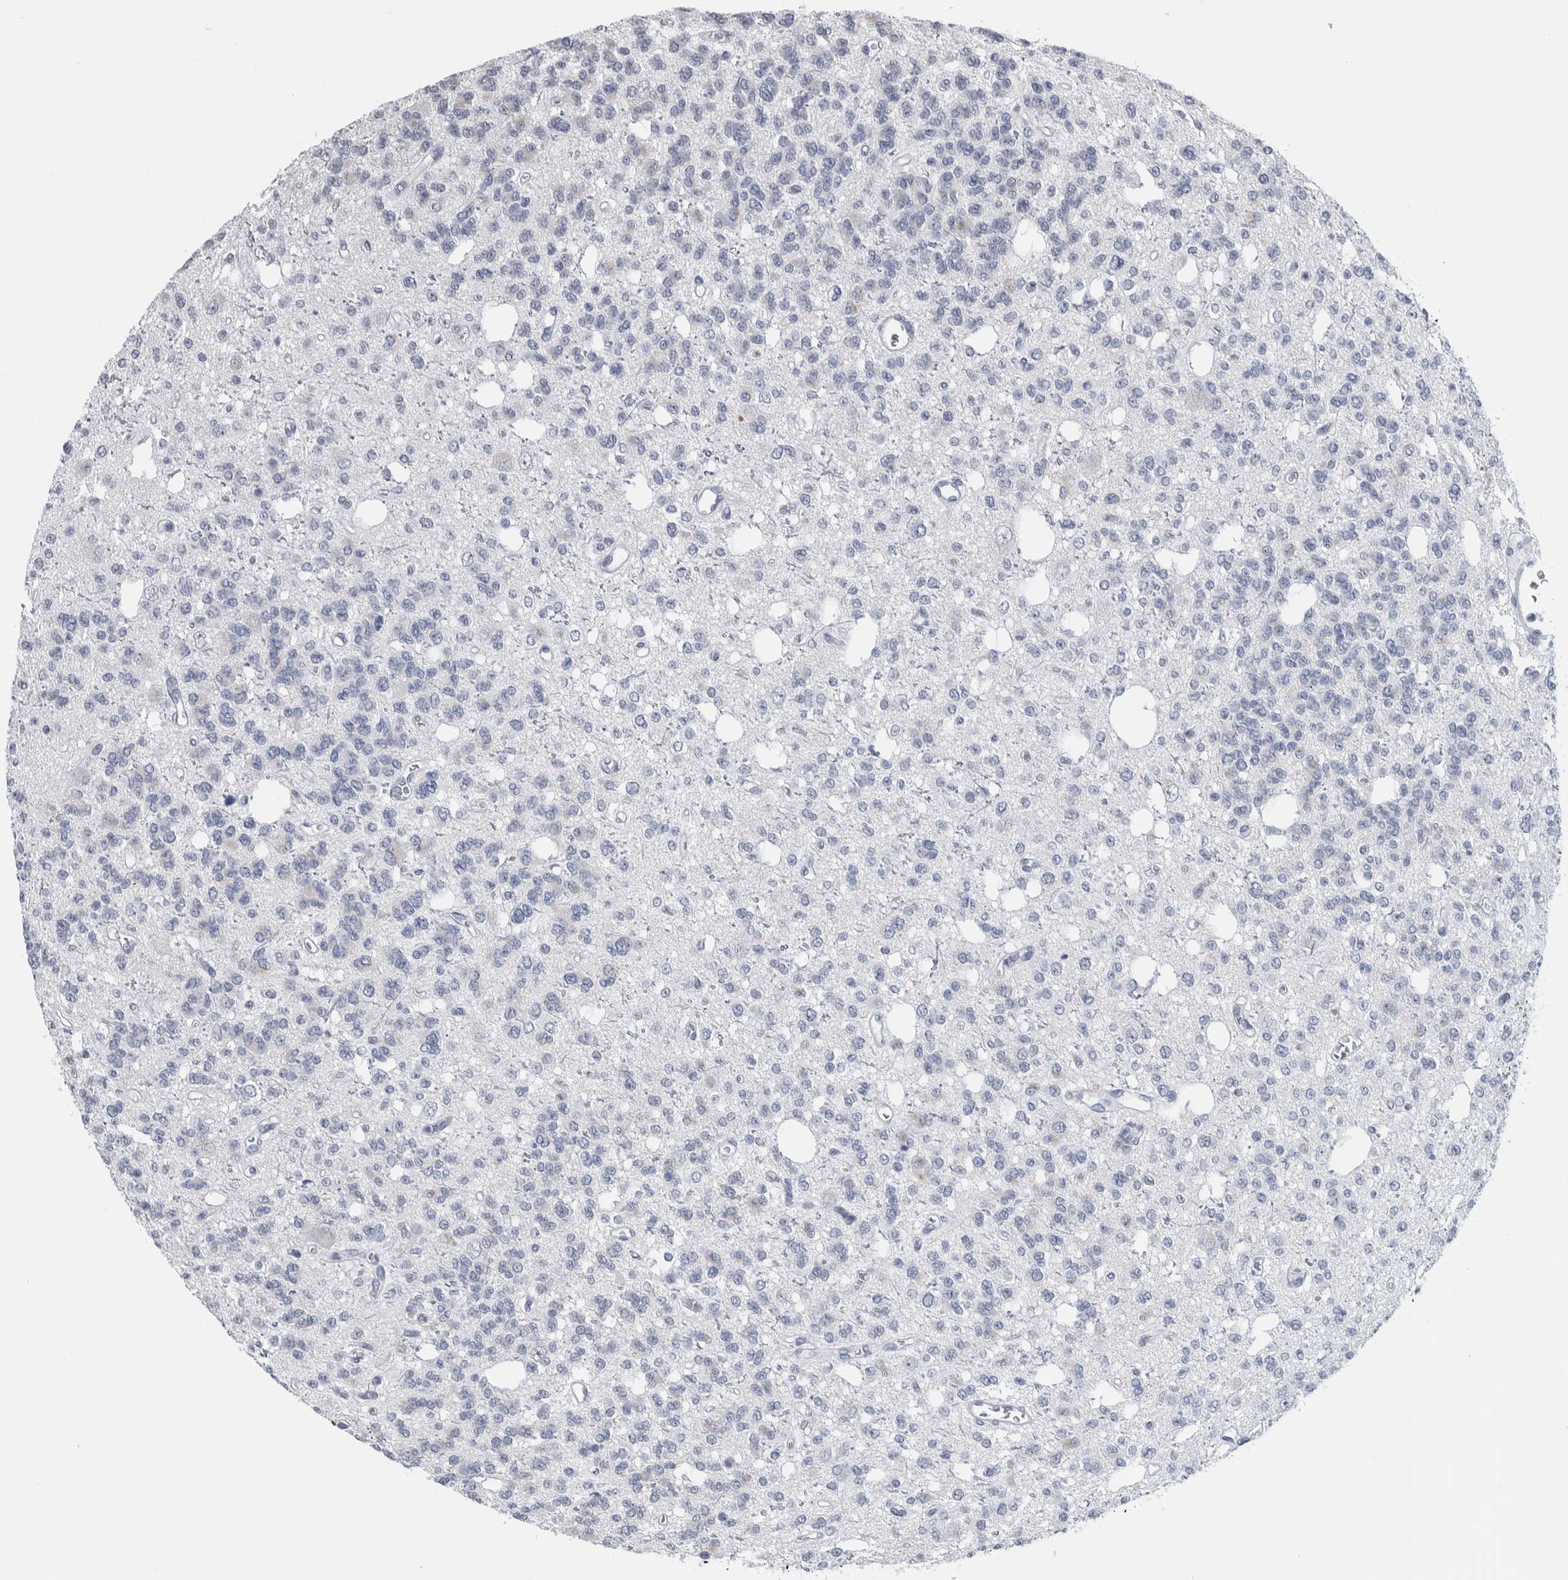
{"staining": {"intensity": "negative", "quantity": "none", "location": "none"}, "tissue": "glioma", "cell_type": "Tumor cells", "image_type": "cancer", "snomed": [{"axis": "morphology", "description": "Glioma, malignant, Low grade"}, {"axis": "topography", "description": "Brain"}], "caption": "High magnification brightfield microscopy of malignant low-grade glioma stained with DAB (brown) and counterstained with hematoxylin (blue): tumor cells show no significant expression. Brightfield microscopy of IHC stained with DAB (3,3'-diaminobenzidine) (brown) and hematoxylin (blue), captured at high magnification.", "gene": "CDH17", "patient": {"sex": "male", "age": 38}}